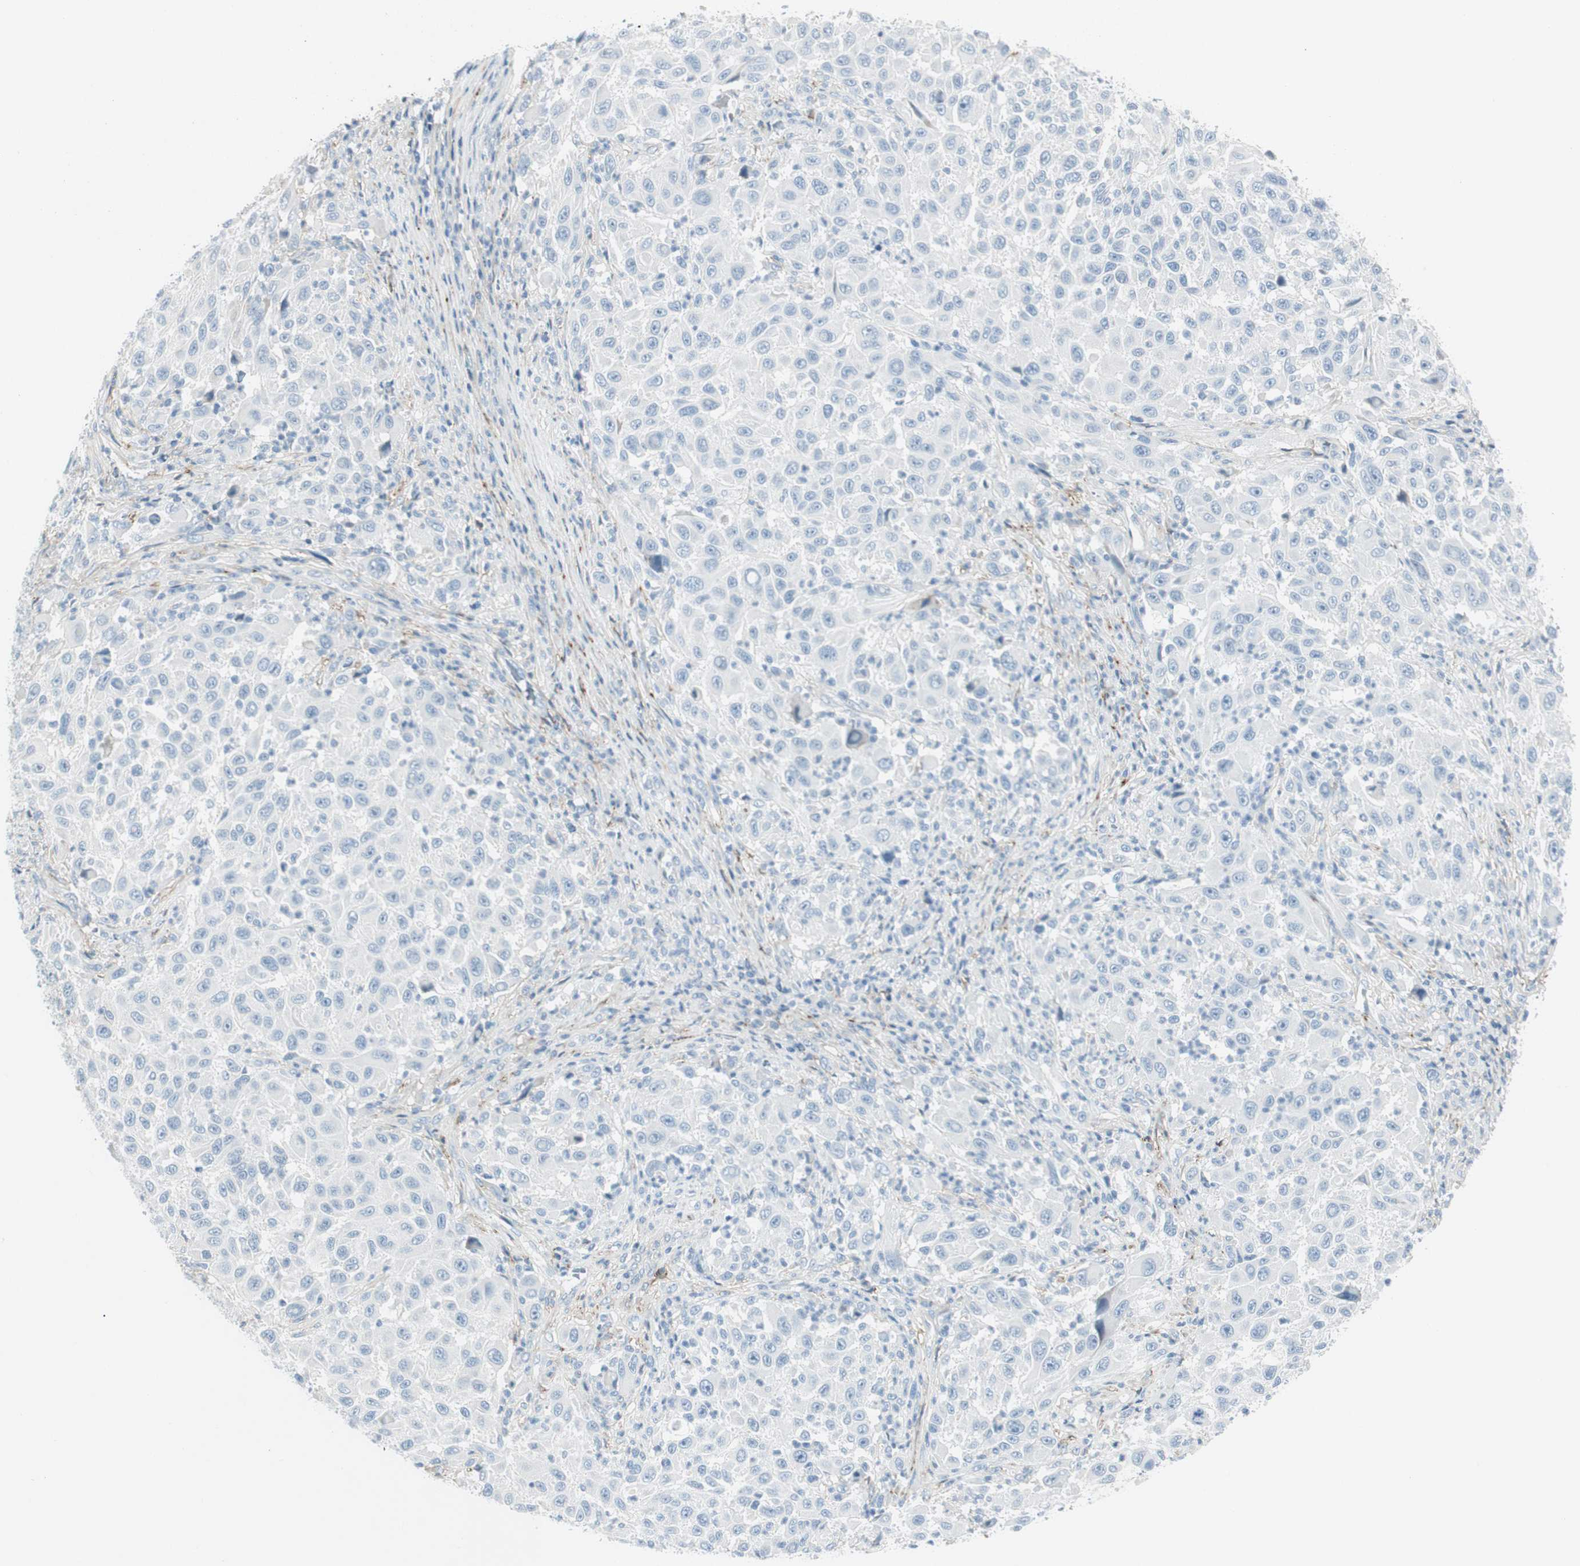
{"staining": {"intensity": "negative", "quantity": "none", "location": "none"}, "tissue": "melanoma", "cell_type": "Tumor cells", "image_type": "cancer", "snomed": [{"axis": "morphology", "description": "Malignant melanoma, Metastatic site"}, {"axis": "topography", "description": "Lymph node"}], "caption": "Immunohistochemistry (IHC) photomicrograph of neoplastic tissue: melanoma stained with DAB (3,3'-diaminobenzidine) displays no significant protein positivity in tumor cells. Brightfield microscopy of immunohistochemistry (IHC) stained with DAB (3,3'-diaminobenzidine) (brown) and hematoxylin (blue), captured at high magnification.", "gene": "CACNA2D1", "patient": {"sex": "male", "age": 61}}